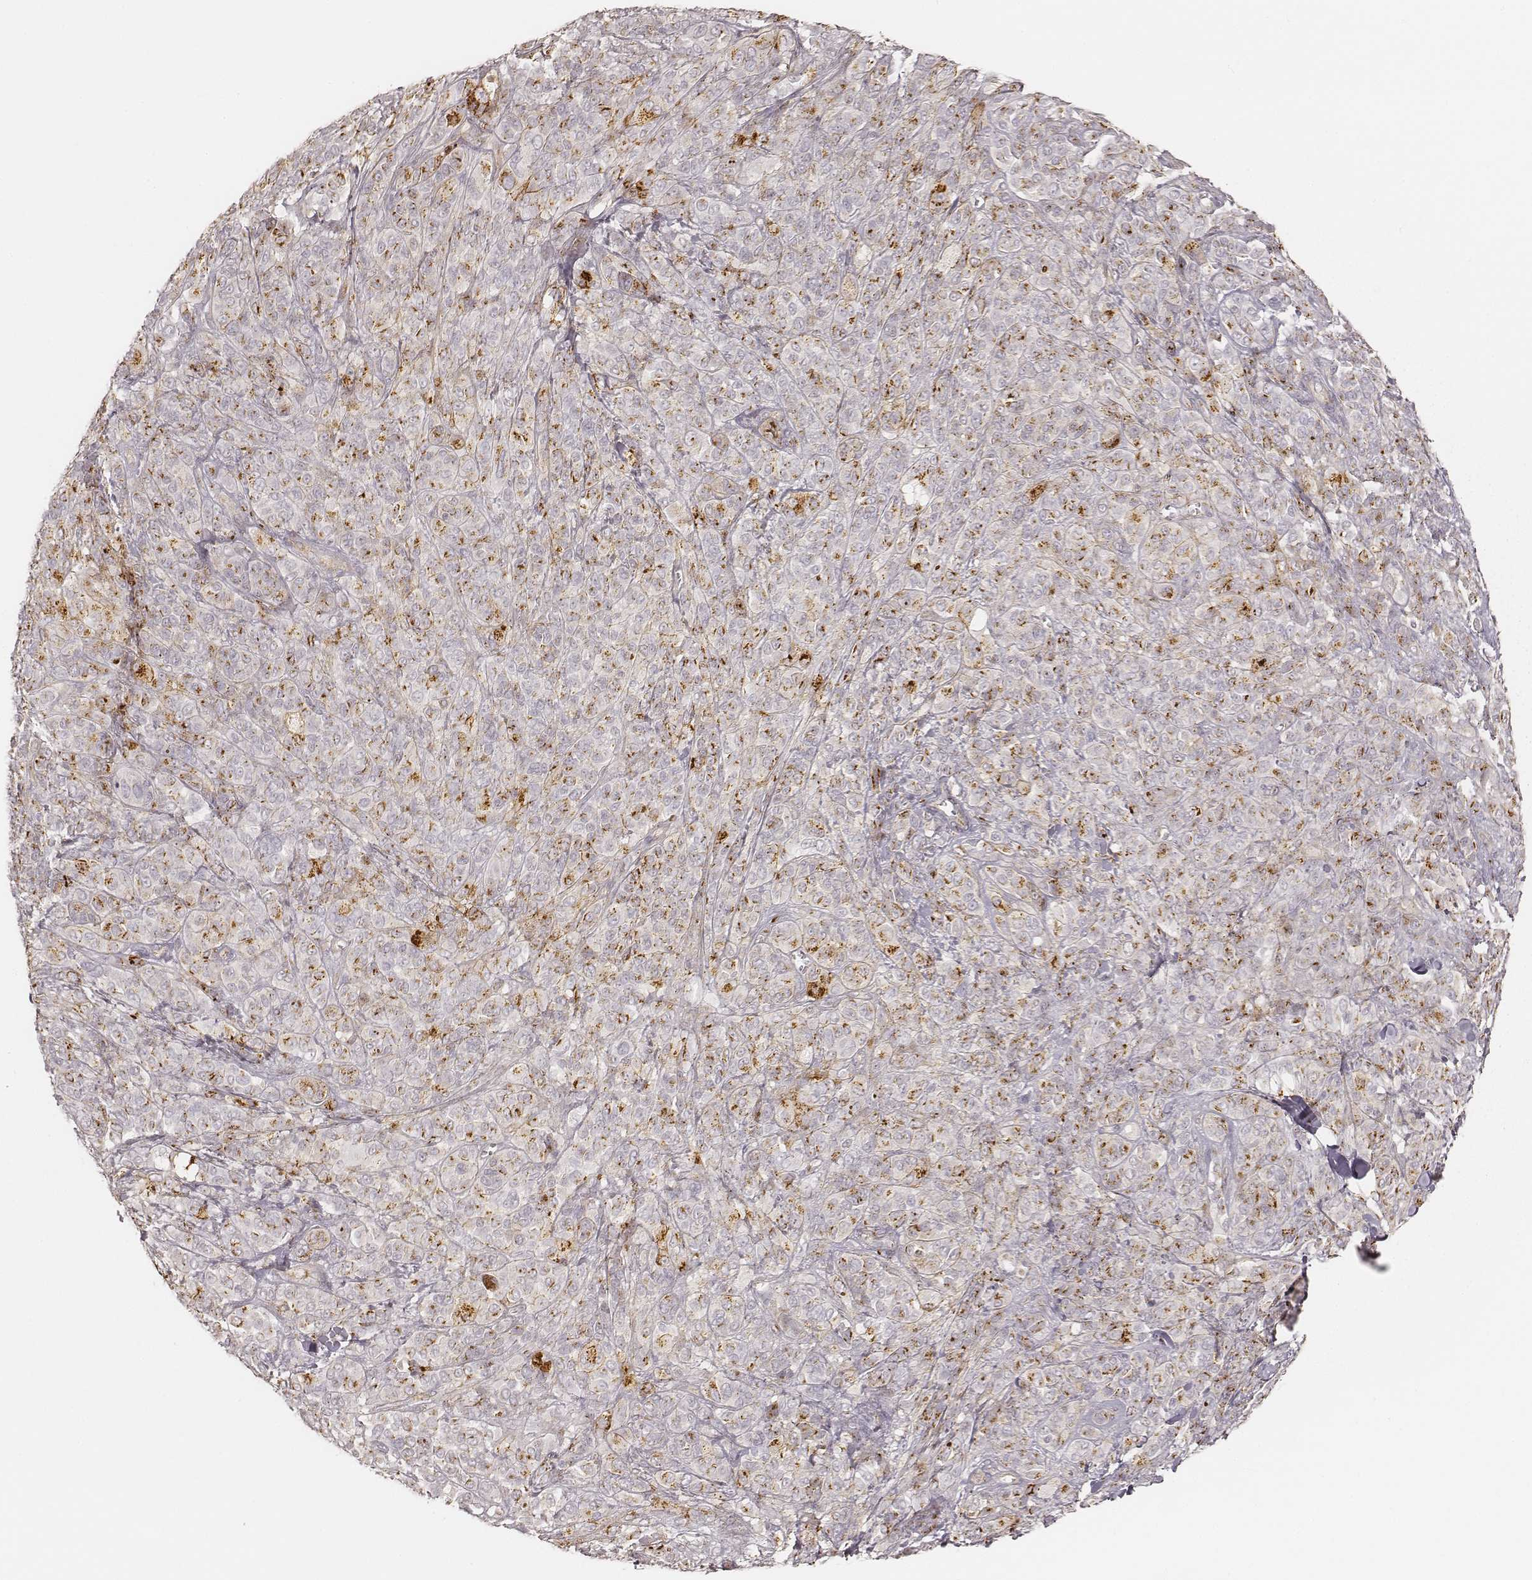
{"staining": {"intensity": "moderate", "quantity": "25%-75%", "location": "cytoplasmic/membranous"}, "tissue": "melanoma", "cell_type": "Tumor cells", "image_type": "cancer", "snomed": [{"axis": "morphology", "description": "Malignant melanoma, NOS"}, {"axis": "topography", "description": "Skin"}], "caption": "Melanoma was stained to show a protein in brown. There is medium levels of moderate cytoplasmic/membranous positivity in approximately 25%-75% of tumor cells. The staining was performed using DAB (3,3'-diaminobenzidine), with brown indicating positive protein expression. Nuclei are stained blue with hematoxylin.", "gene": "GORASP2", "patient": {"sex": "female", "age": 87}}